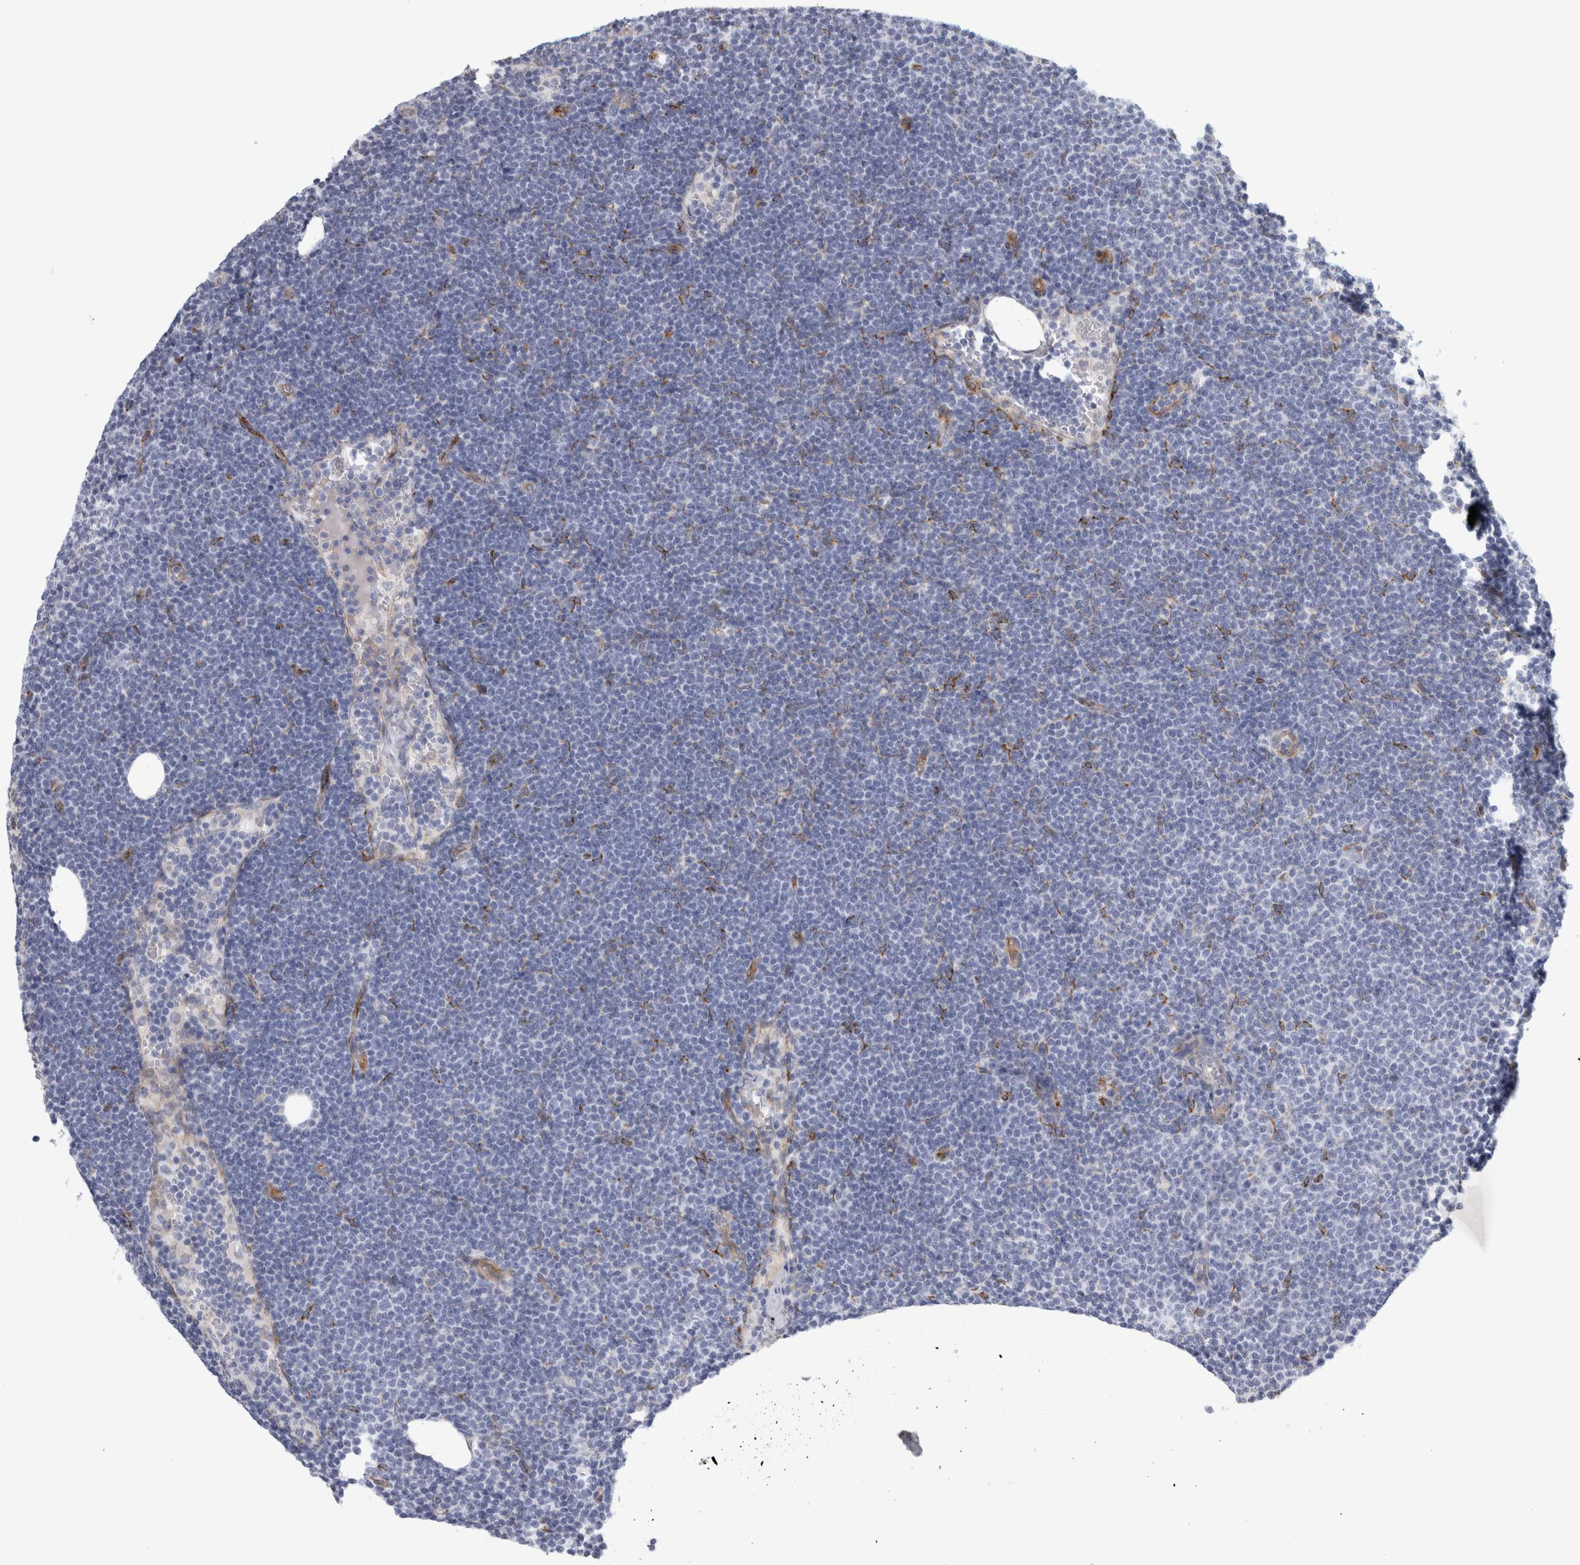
{"staining": {"intensity": "negative", "quantity": "none", "location": "none"}, "tissue": "lymphoma", "cell_type": "Tumor cells", "image_type": "cancer", "snomed": [{"axis": "morphology", "description": "Malignant lymphoma, non-Hodgkin's type, Low grade"}, {"axis": "topography", "description": "Lymph node"}], "caption": "The immunohistochemistry (IHC) histopathology image has no significant positivity in tumor cells of lymphoma tissue.", "gene": "B3GNT3", "patient": {"sex": "female", "age": 53}}